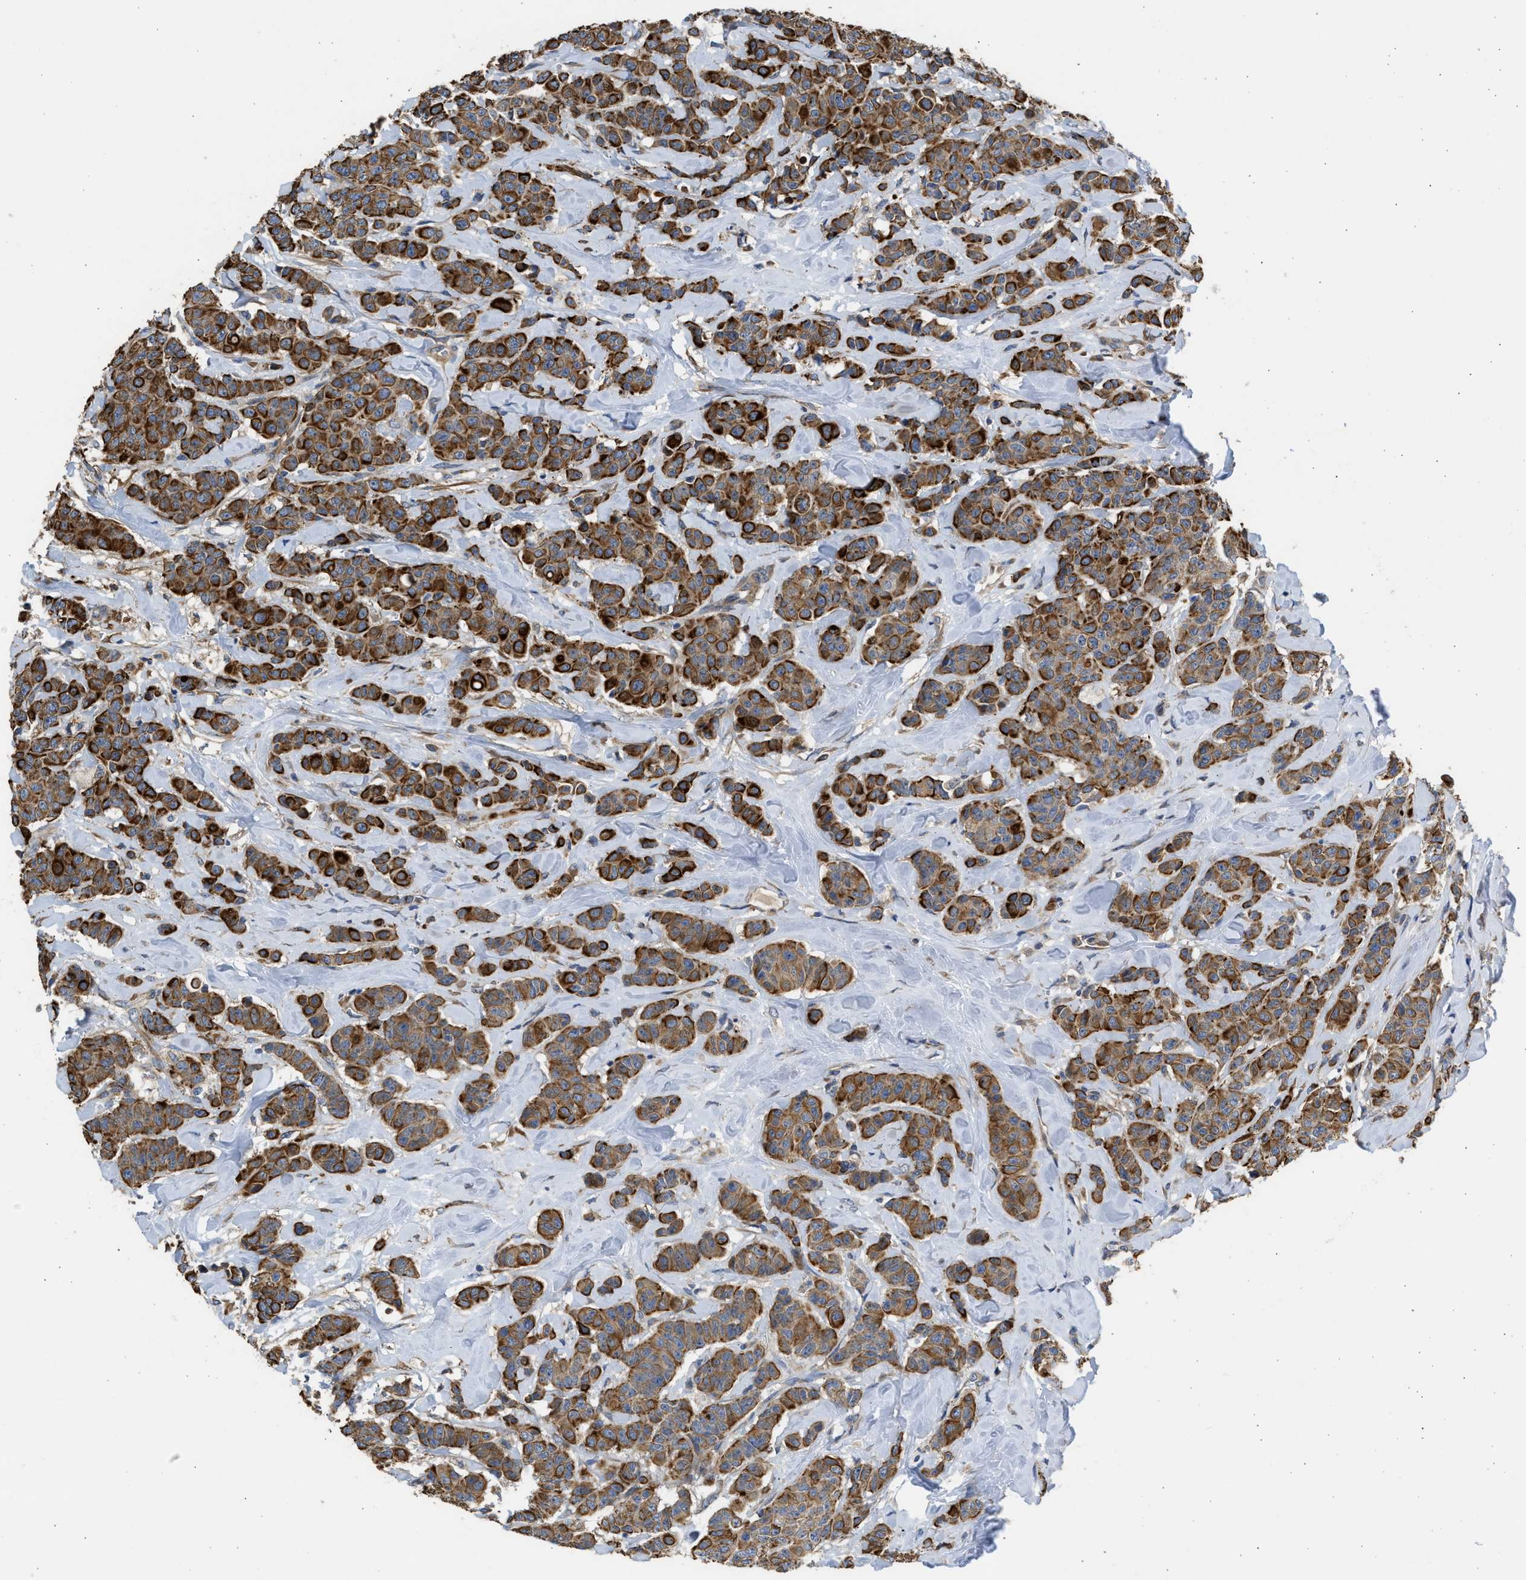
{"staining": {"intensity": "strong", "quantity": ">75%", "location": "cytoplasmic/membranous"}, "tissue": "breast cancer", "cell_type": "Tumor cells", "image_type": "cancer", "snomed": [{"axis": "morphology", "description": "Normal tissue, NOS"}, {"axis": "morphology", "description": "Duct carcinoma"}, {"axis": "topography", "description": "Breast"}], "caption": "Intraductal carcinoma (breast) was stained to show a protein in brown. There is high levels of strong cytoplasmic/membranous positivity in approximately >75% of tumor cells. (DAB IHC, brown staining for protein, blue staining for nuclei).", "gene": "CSRNP2", "patient": {"sex": "female", "age": 40}}